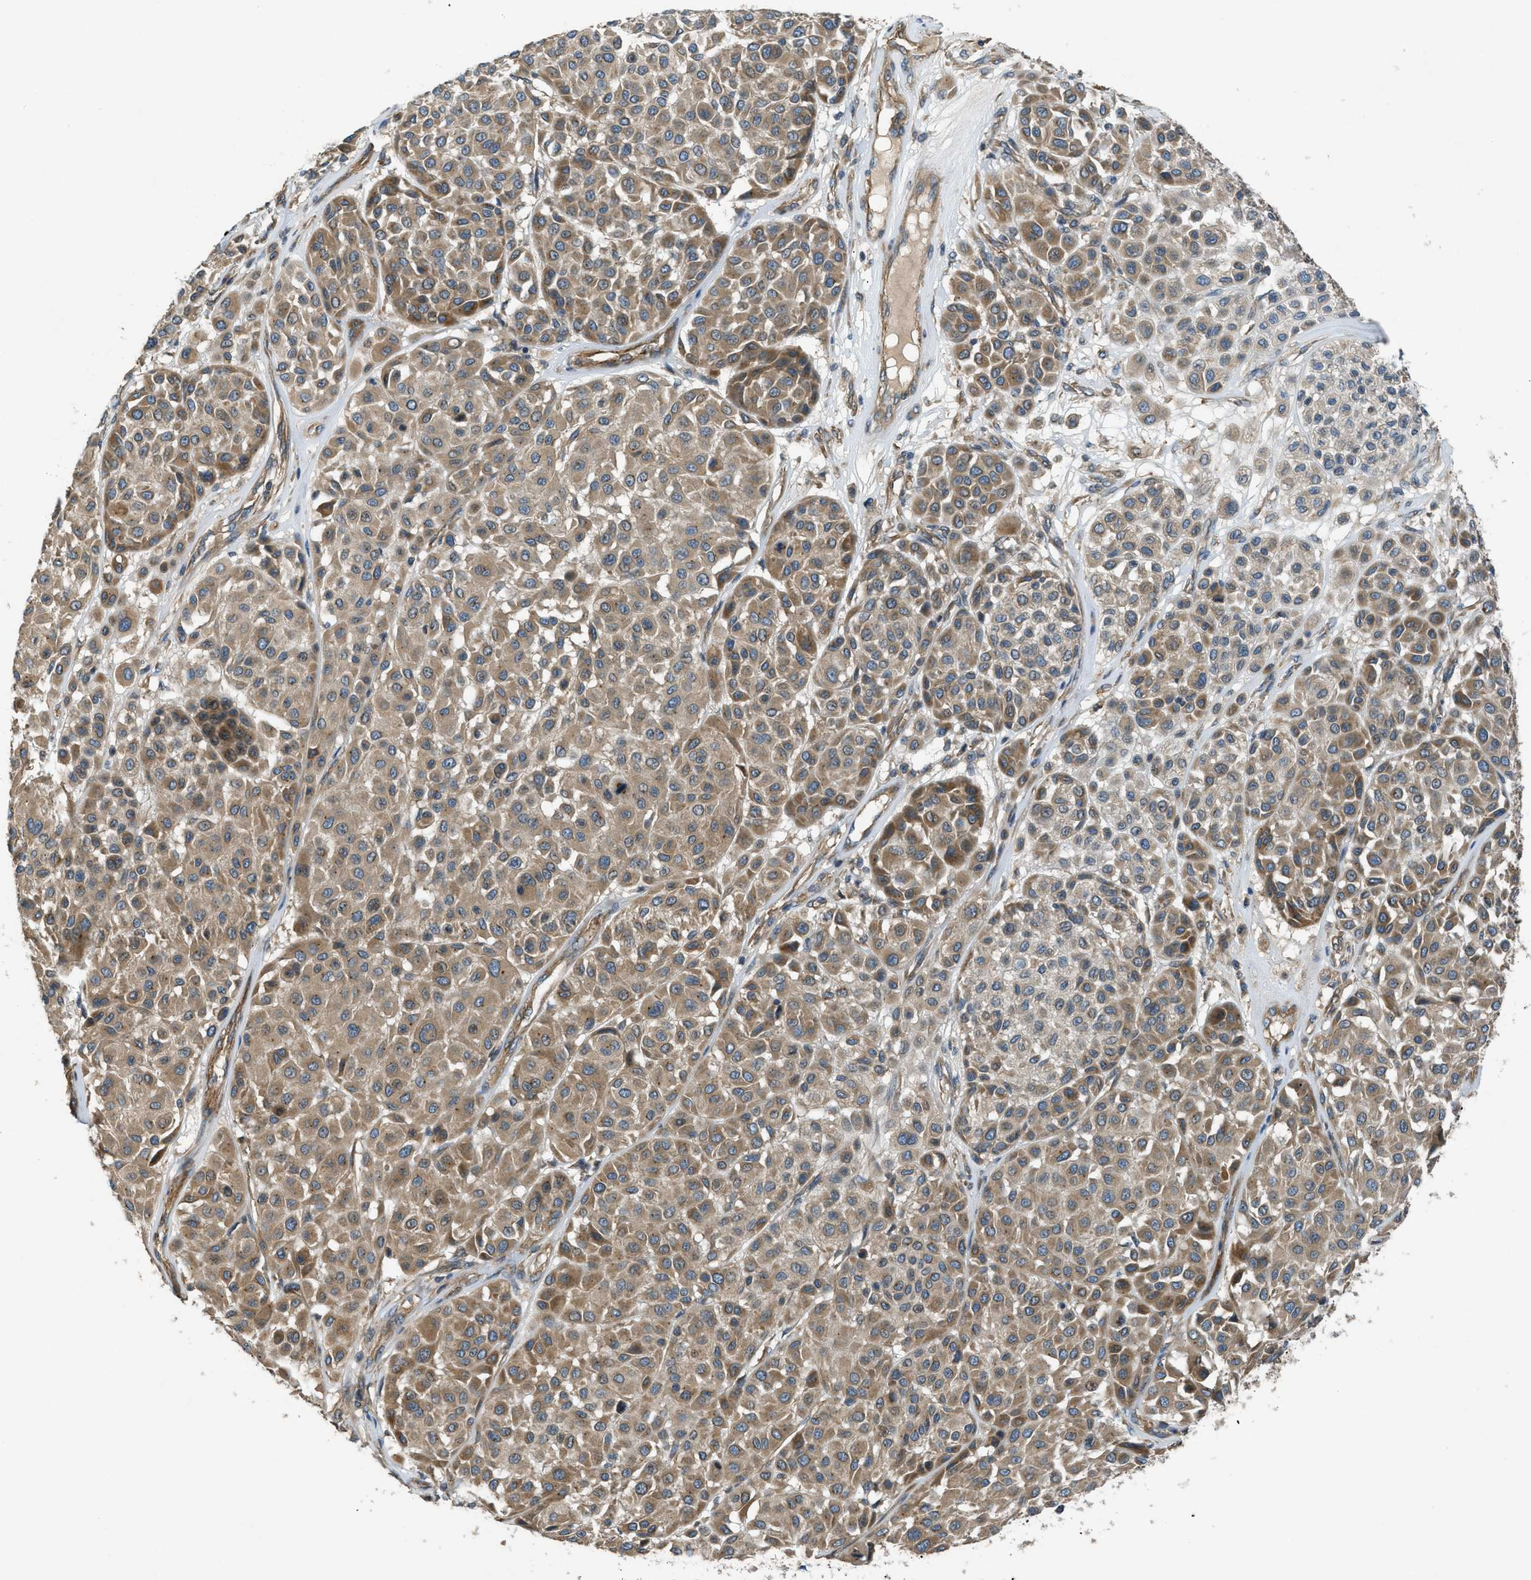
{"staining": {"intensity": "moderate", "quantity": ">75%", "location": "cytoplasmic/membranous"}, "tissue": "melanoma", "cell_type": "Tumor cells", "image_type": "cancer", "snomed": [{"axis": "morphology", "description": "Malignant melanoma, Metastatic site"}, {"axis": "topography", "description": "Soft tissue"}], "caption": "This is an image of immunohistochemistry (IHC) staining of malignant melanoma (metastatic site), which shows moderate expression in the cytoplasmic/membranous of tumor cells.", "gene": "VEZT", "patient": {"sex": "male", "age": 41}}